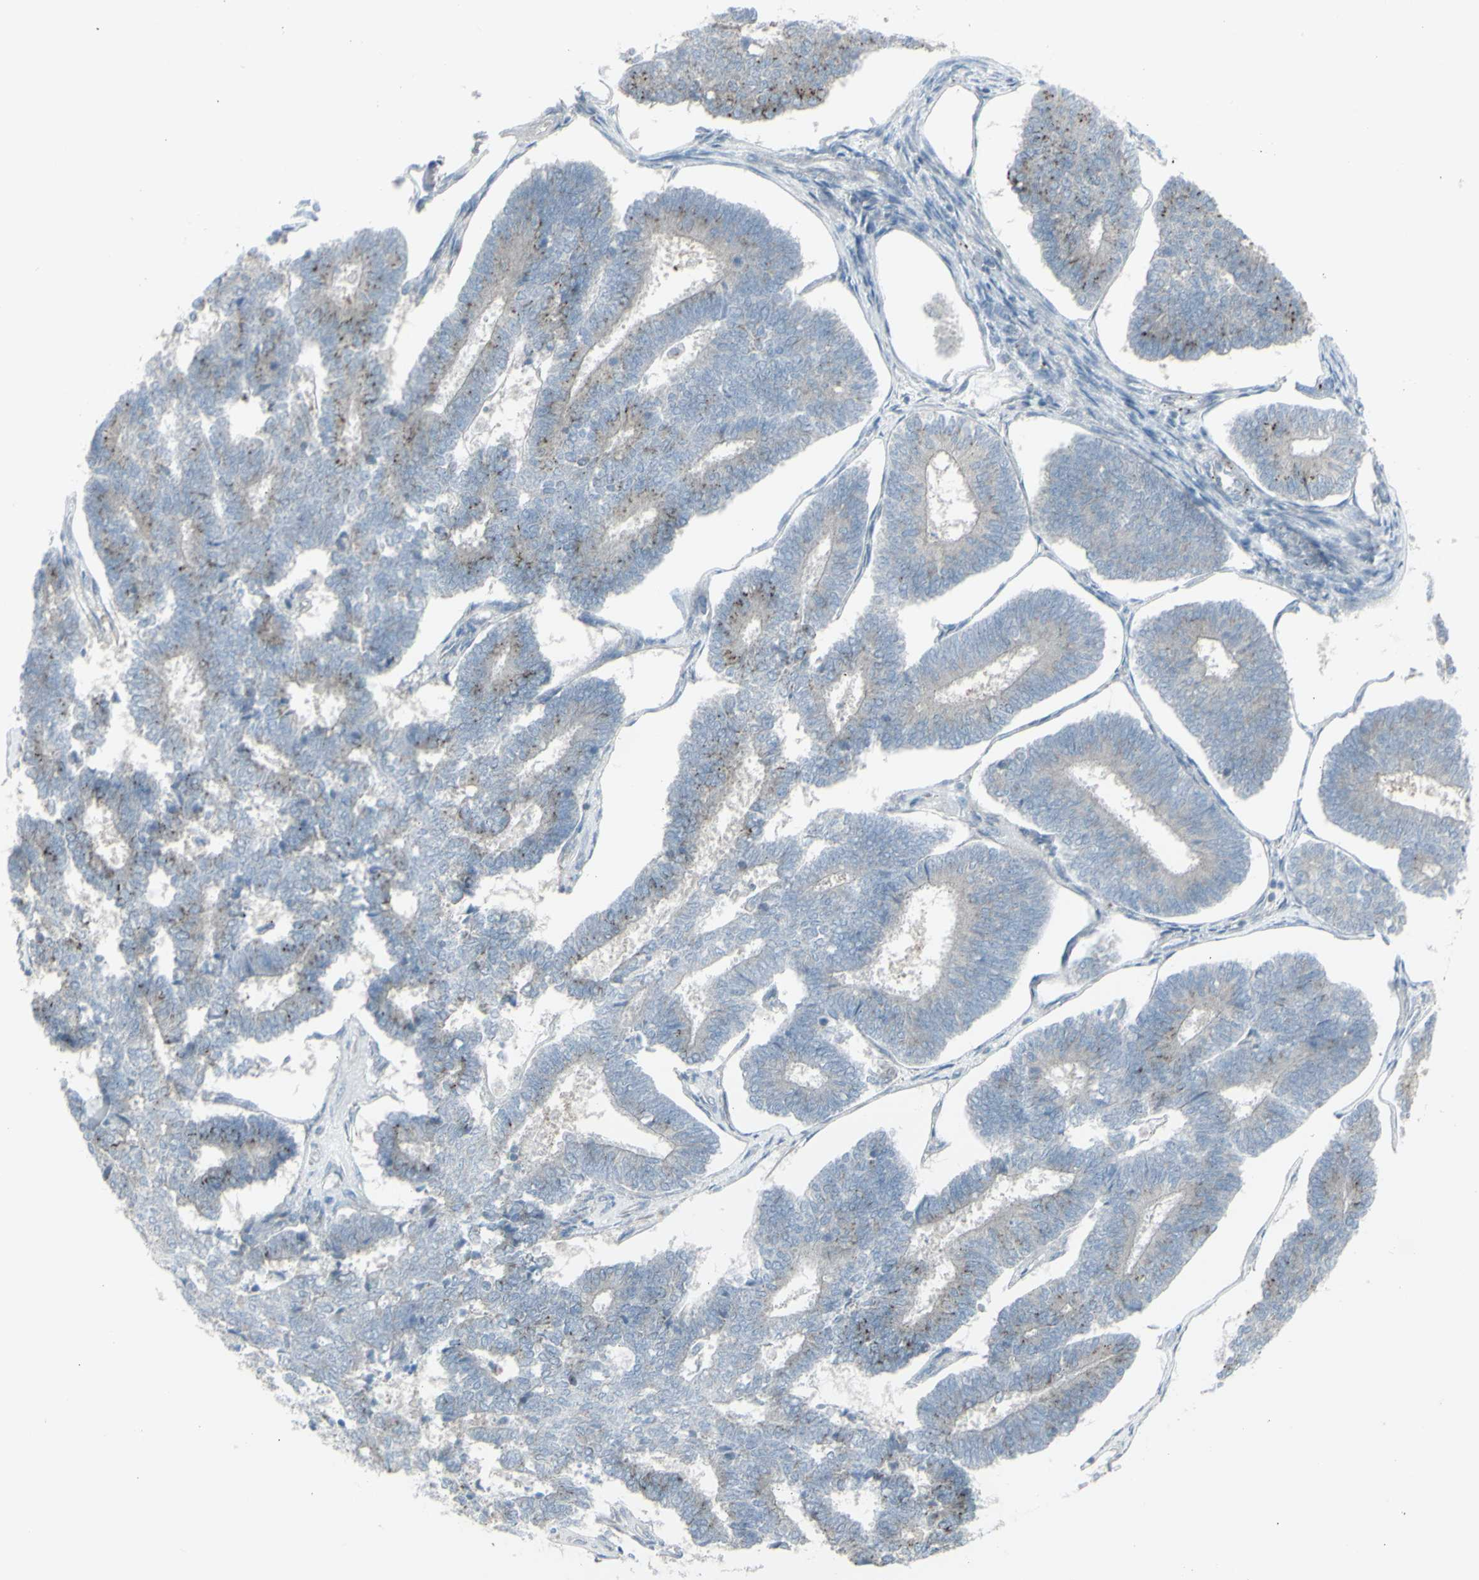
{"staining": {"intensity": "moderate", "quantity": "<25%", "location": "cytoplasmic/membranous"}, "tissue": "endometrial cancer", "cell_type": "Tumor cells", "image_type": "cancer", "snomed": [{"axis": "morphology", "description": "Adenocarcinoma, NOS"}, {"axis": "topography", "description": "Endometrium"}], "caption": "Protein expression by IHC displays moderate cytoplasmic/membranous staining in about <25% of tumor cells in adenocarcinoma (endometrial).", "gene": "GALNT6", "patient": {"sex": "female", "age": 70}}